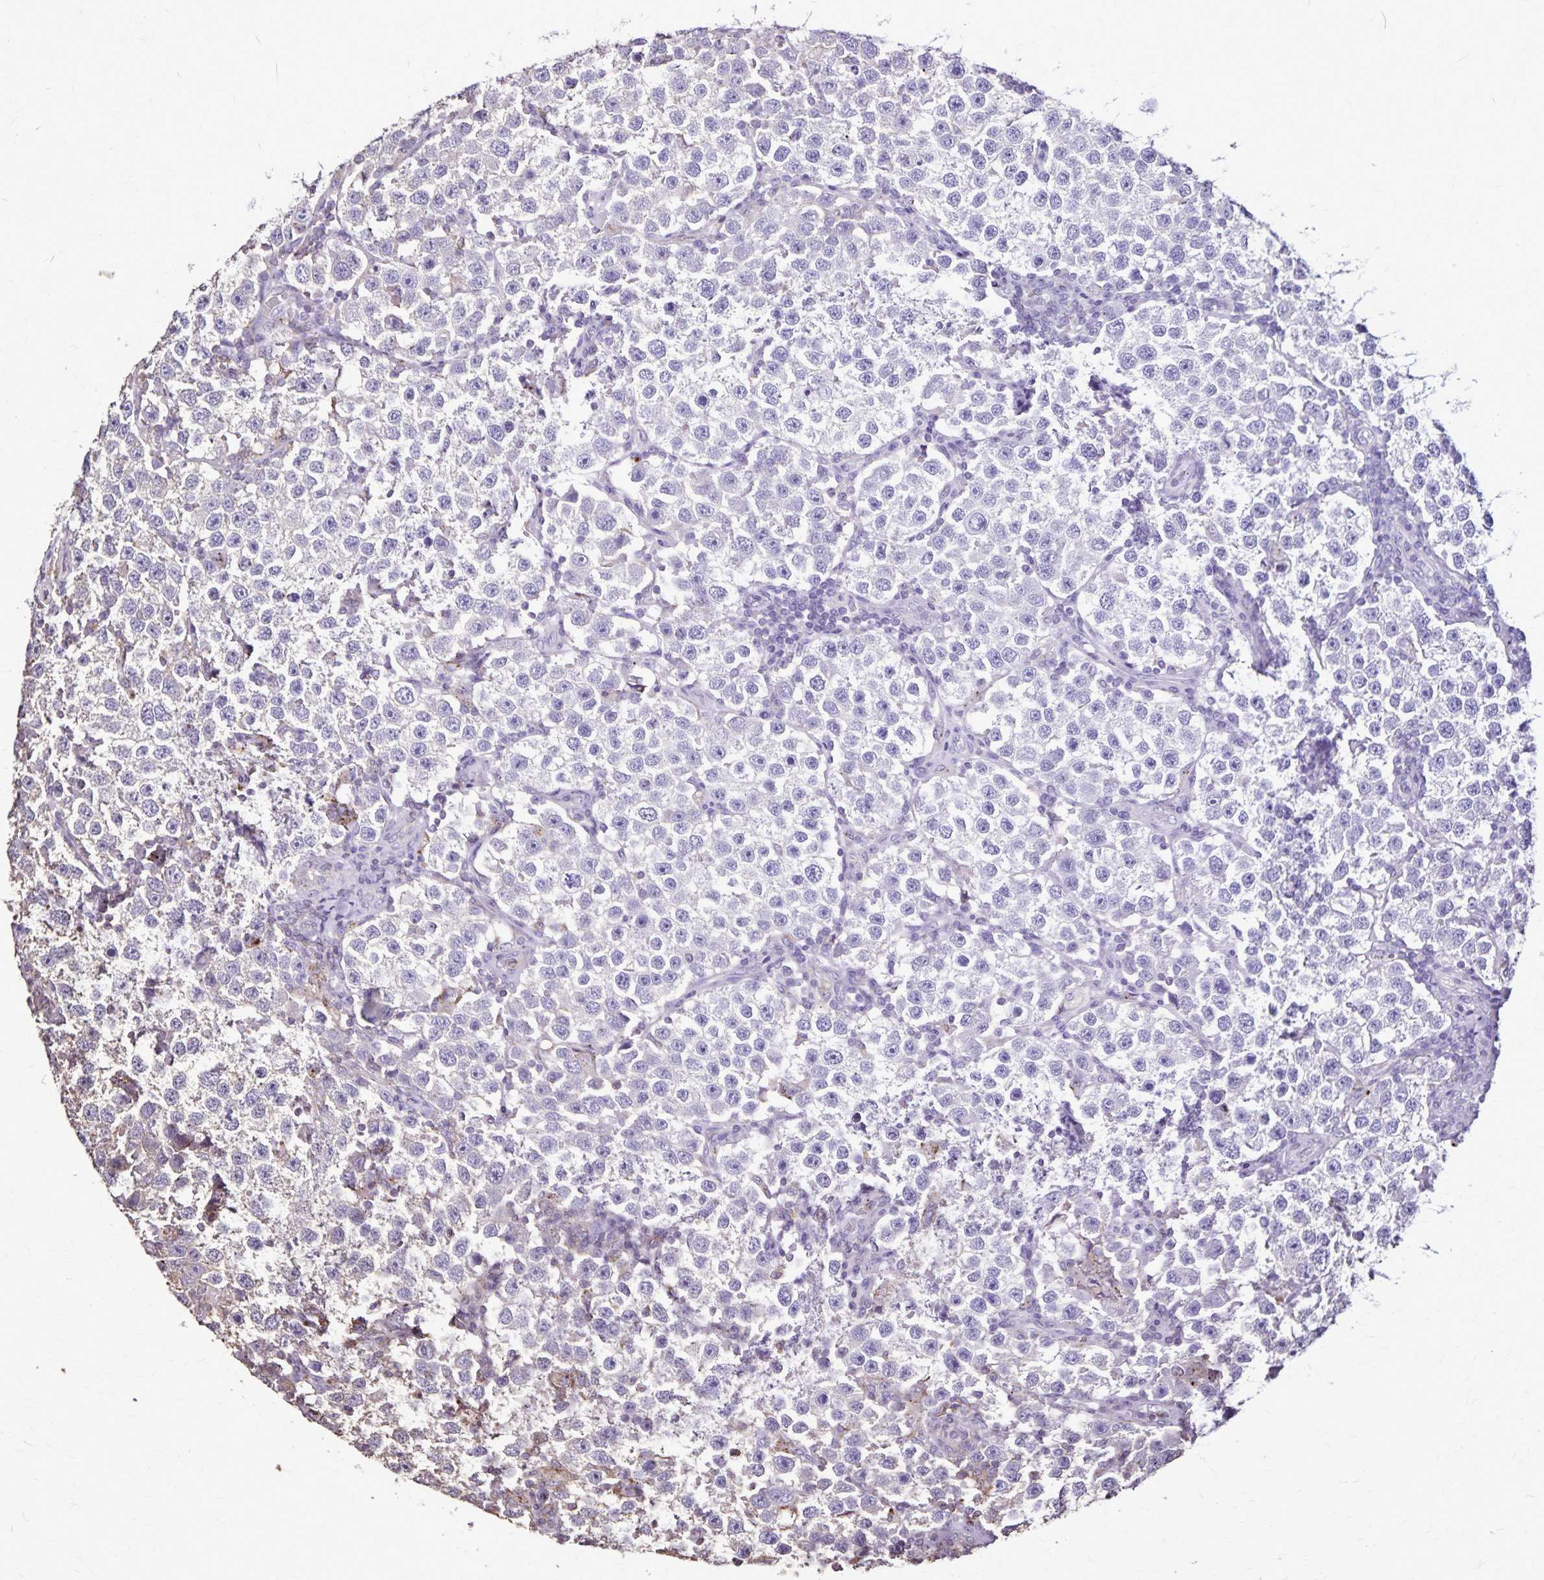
{"staining": {"intensity": "negative", "quantity": "none", "location": "none"}, "tissue": "testis cancer", "cell_type": "Tumor cells", "image_type": "cancer", "snomed": [{"axis": "morphology", "description": "Seminoma, NOS"}, {"axis": "topography", "description": "Testis"}], "caption": "The micrograph displays no staining of tumor cells in testis seminoma.", "gene": "CHMP1B", "patient": {"sex": "male", "age": 37}}